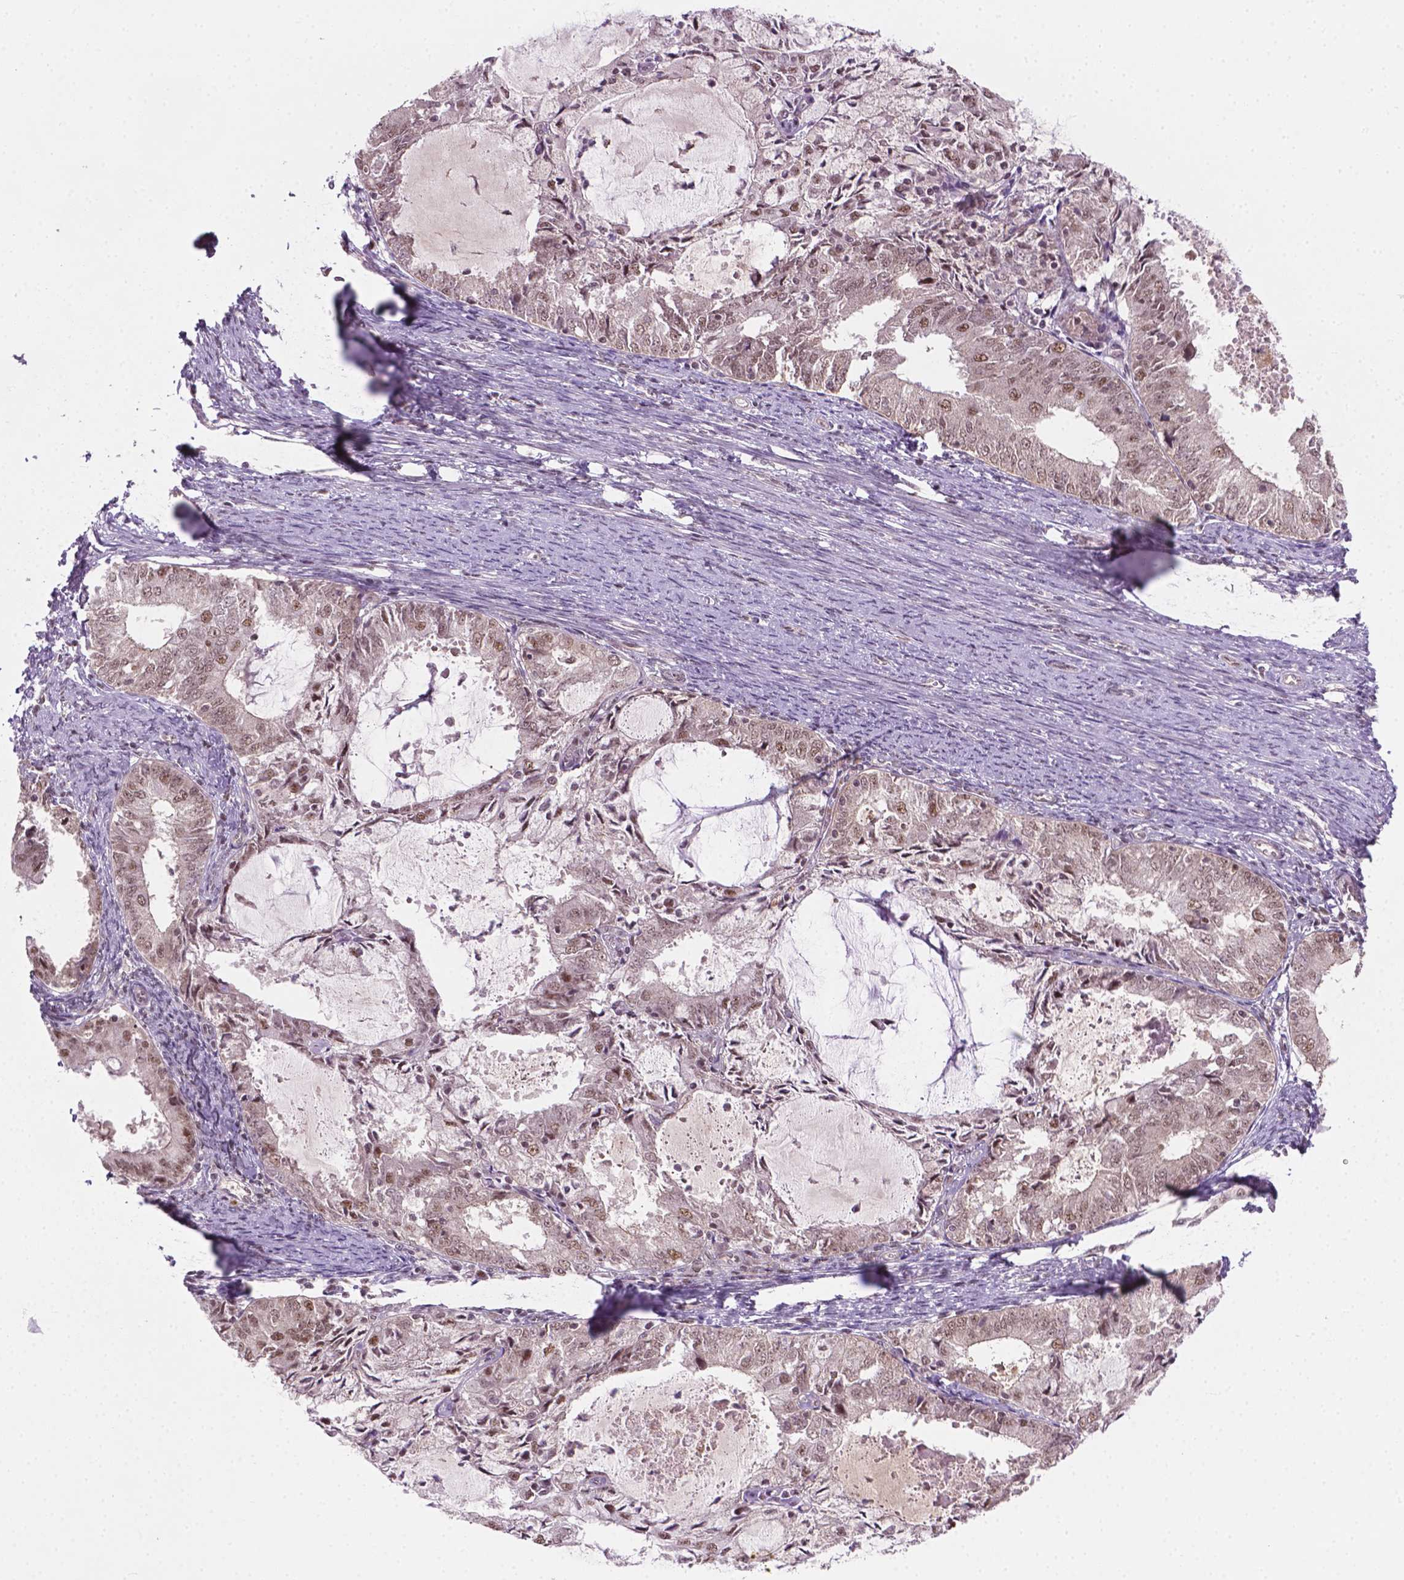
{"staining": {"intensity": "weak", "quantity": ">75%", "location": "nuclear"}, "tissue": "endometrial cancer", "cell_type": "Tumor cells", "image_type": "cancer", "snomed": [{"axis": "morphology", "description": "Adenocarcinoma, NOS"}, {"axis": "topography", "description": "Endometrium"}], "caption": "Protein expression analysis of endometrial cancer shows weak nuclear positivity in approximately >75% of tumor cells.", "gene": "PHAX", "patient": {"sex": "female", "age": 57}}